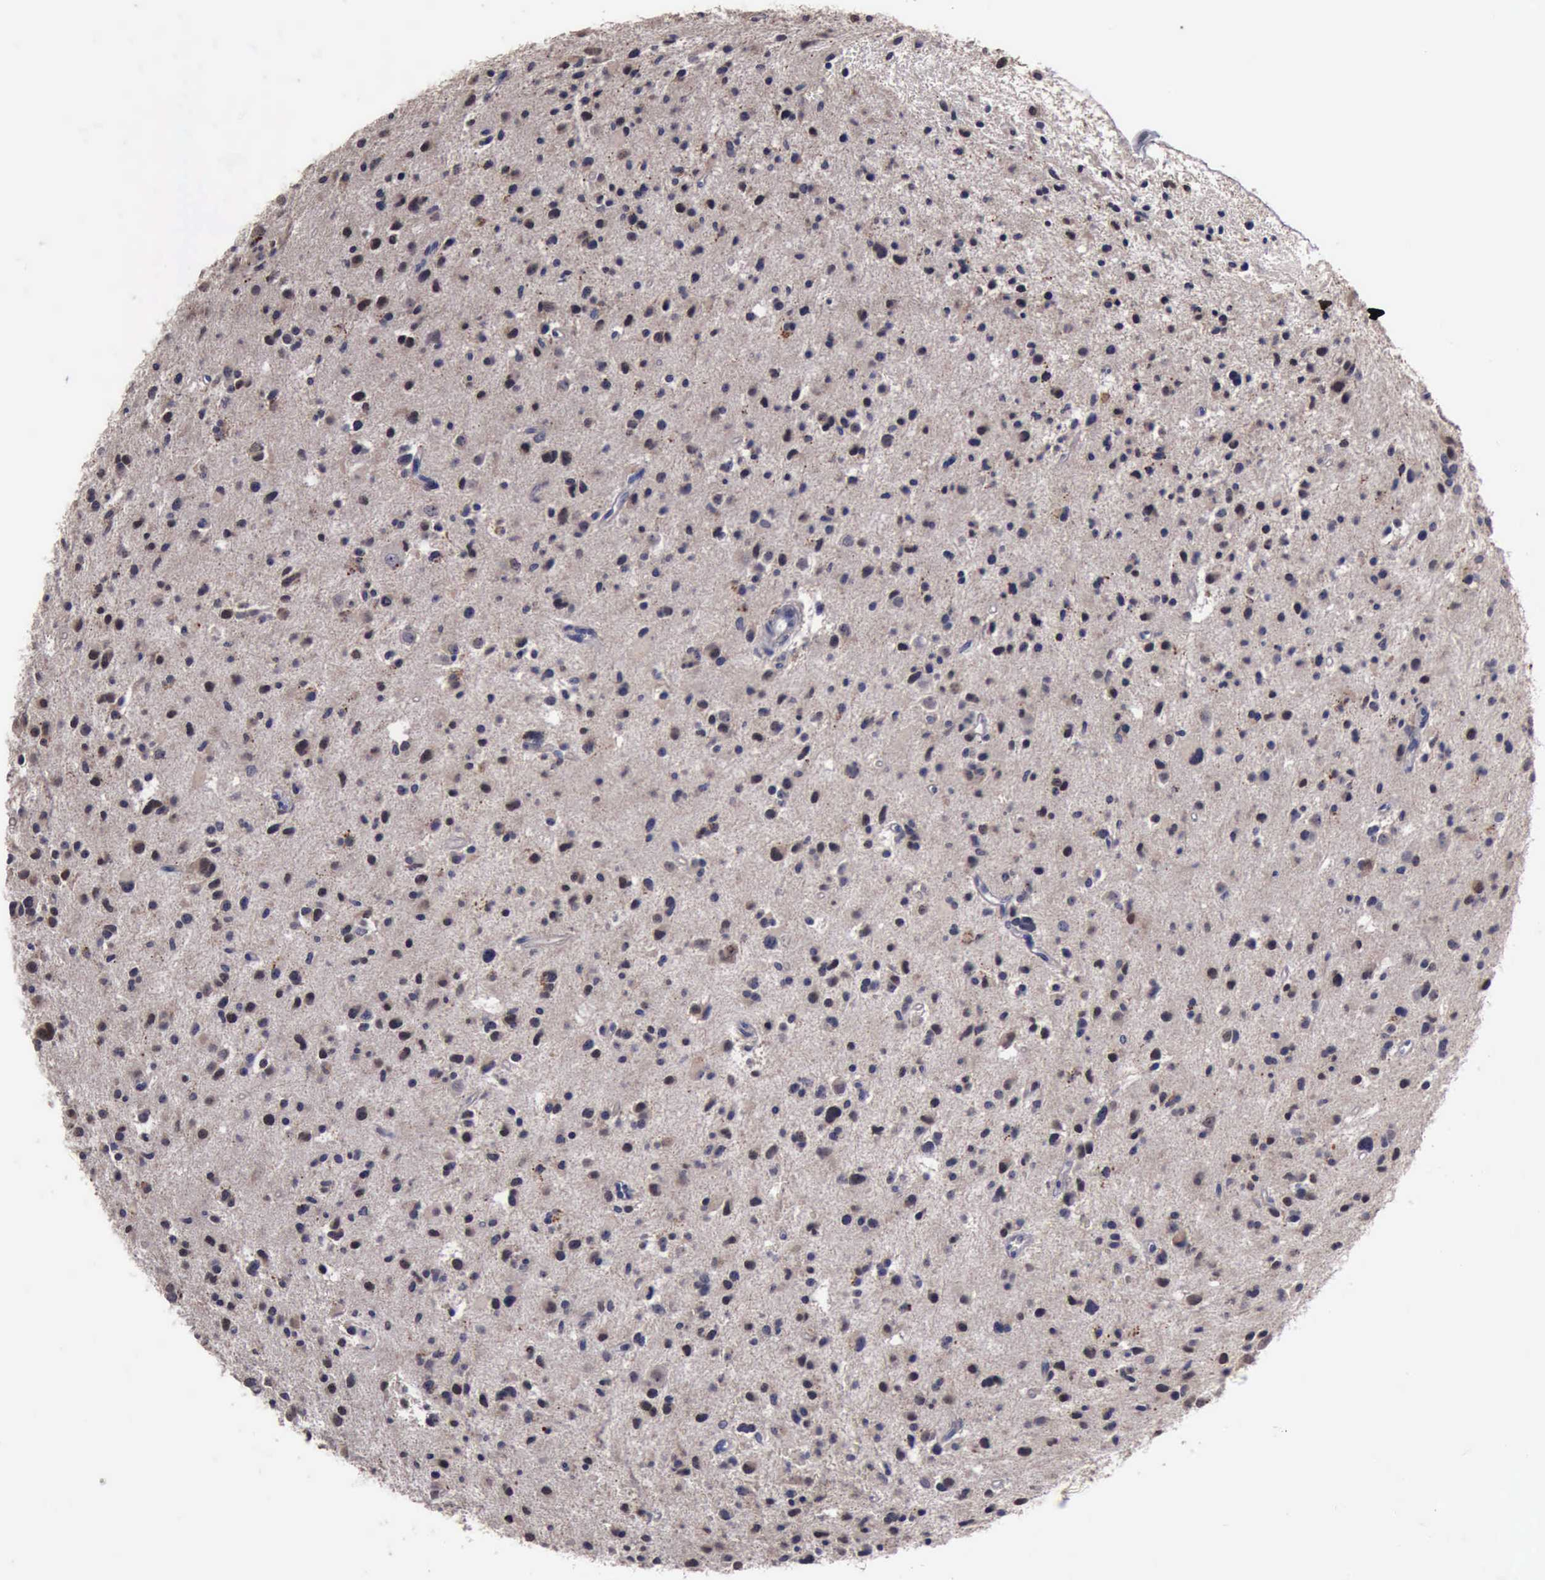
{"staining": {"intensity": "weak", "quantity": "25%-75%", "location": "cytoplasmic/membranous"}, "tissue": "glioma", "cell_type": "Tumor cells", "image_type": "cancer", "snomed": [{"axis": "morphology", "description": "Glioma, malignant, Low grade"}, {"axis": "topography", "description": "Brain"}], "caption": "Tumor cells display low levels of weak cytoplasmic/membranous expression in approximately 25%-75% of cells in human glioma.", "gene": "CRKL", "patient": {"sex": "female", "age": 46}}